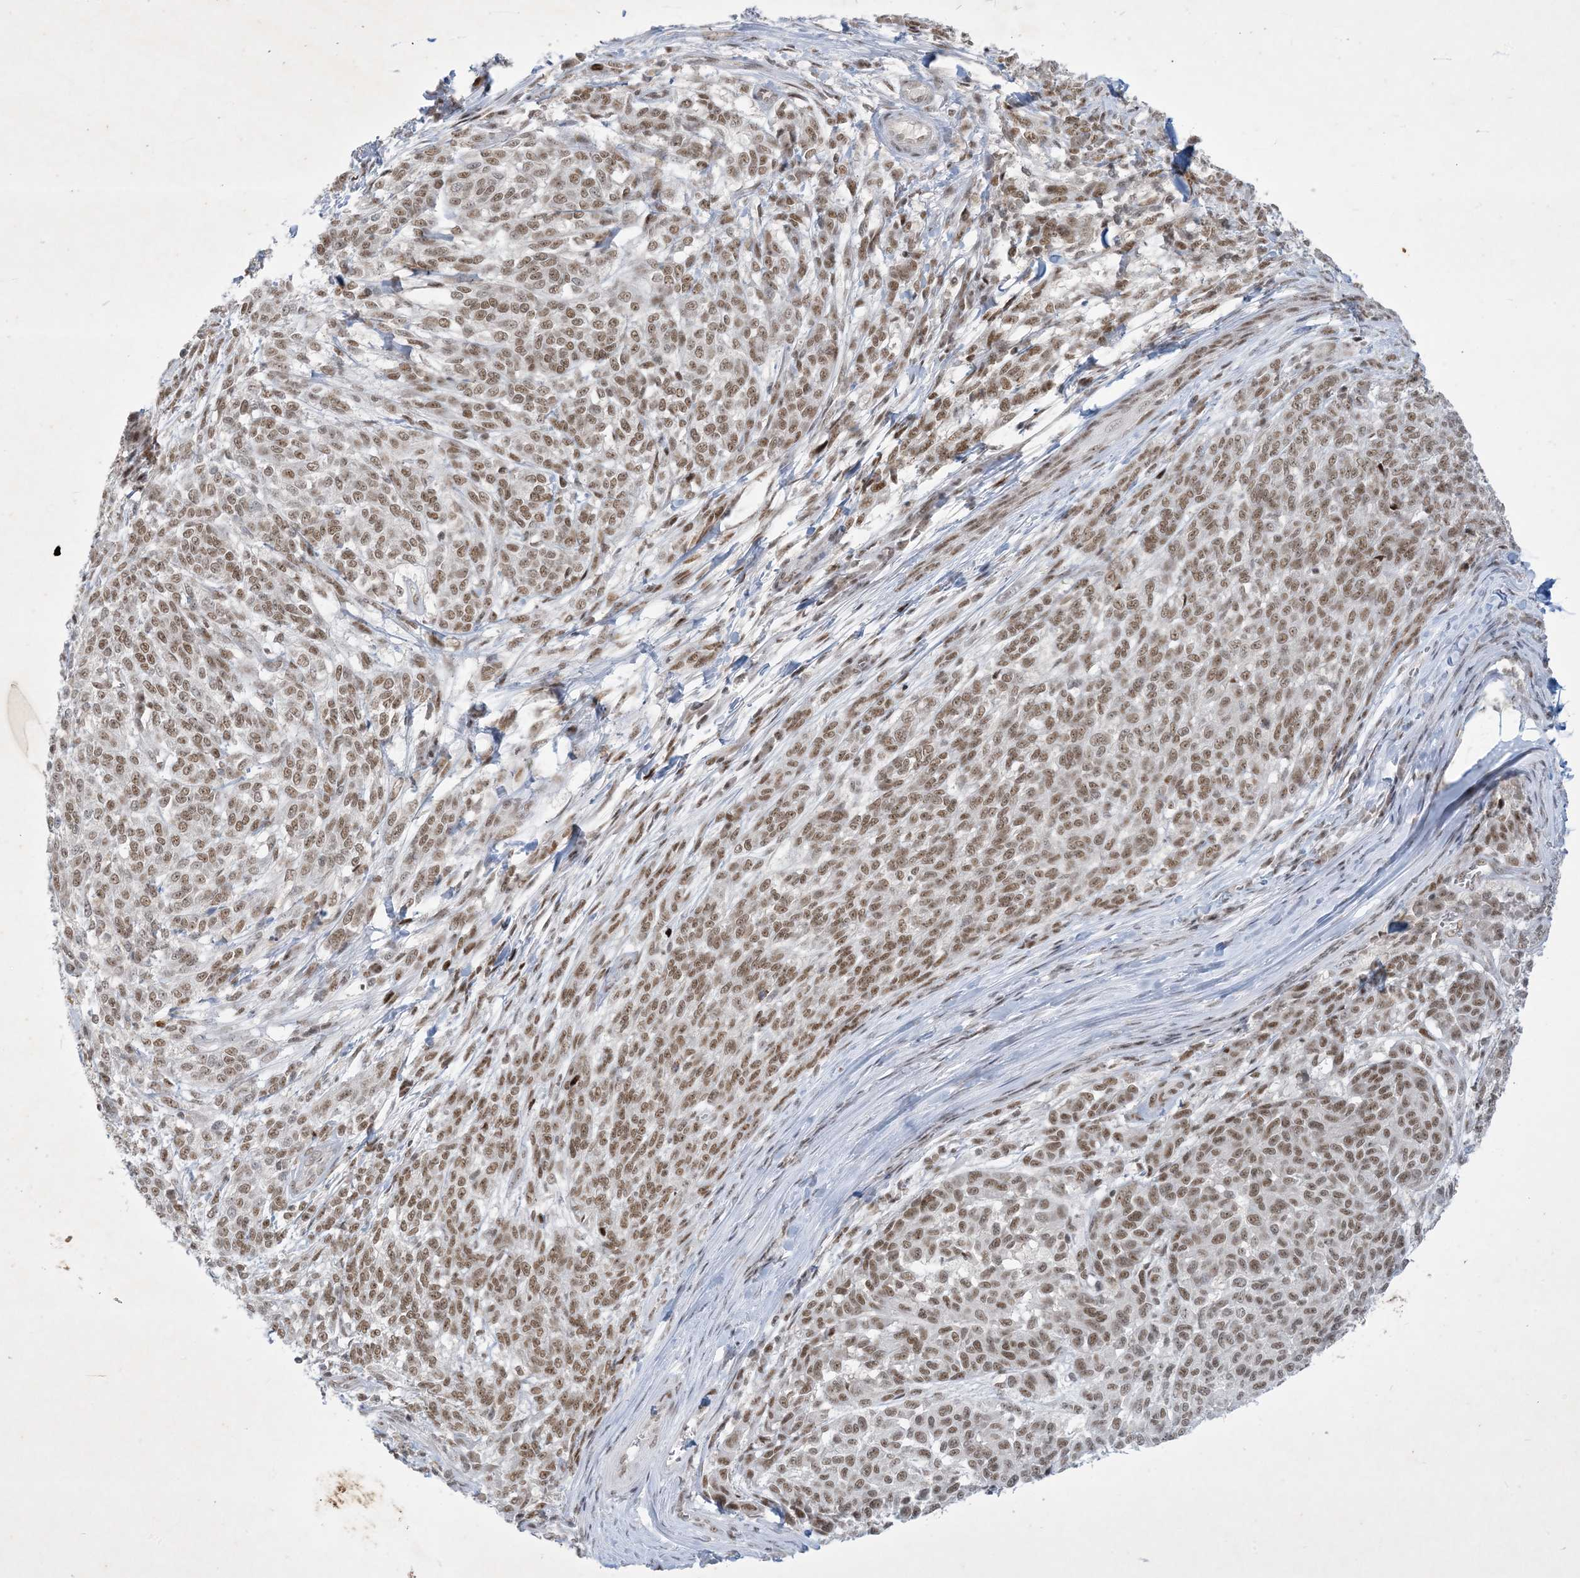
{"staining": {"intensity": "moderate", "quantity": ">75%", "location": "nuclear"}, "tissue": "melanoma", "cell_type": "Tumor cells", "image_type": "cancer", "snomed": [{"axis": "morphology", "description": "Malignant melanoma, NOS"}, {"axis": "topography", "description": "Skin"}], "caption": "The histopathology image shows immunohistochemical staining of melanoma. There is moderate nuclear staining is identified in about >75% of tumor cells. The staining is performed using DAB brown chromogen to label protein expression. The nuclei are counter-stained blue using hematoxylin.", "gene": "ZNF674", "patient": {"sex": "male", "age": 49}}